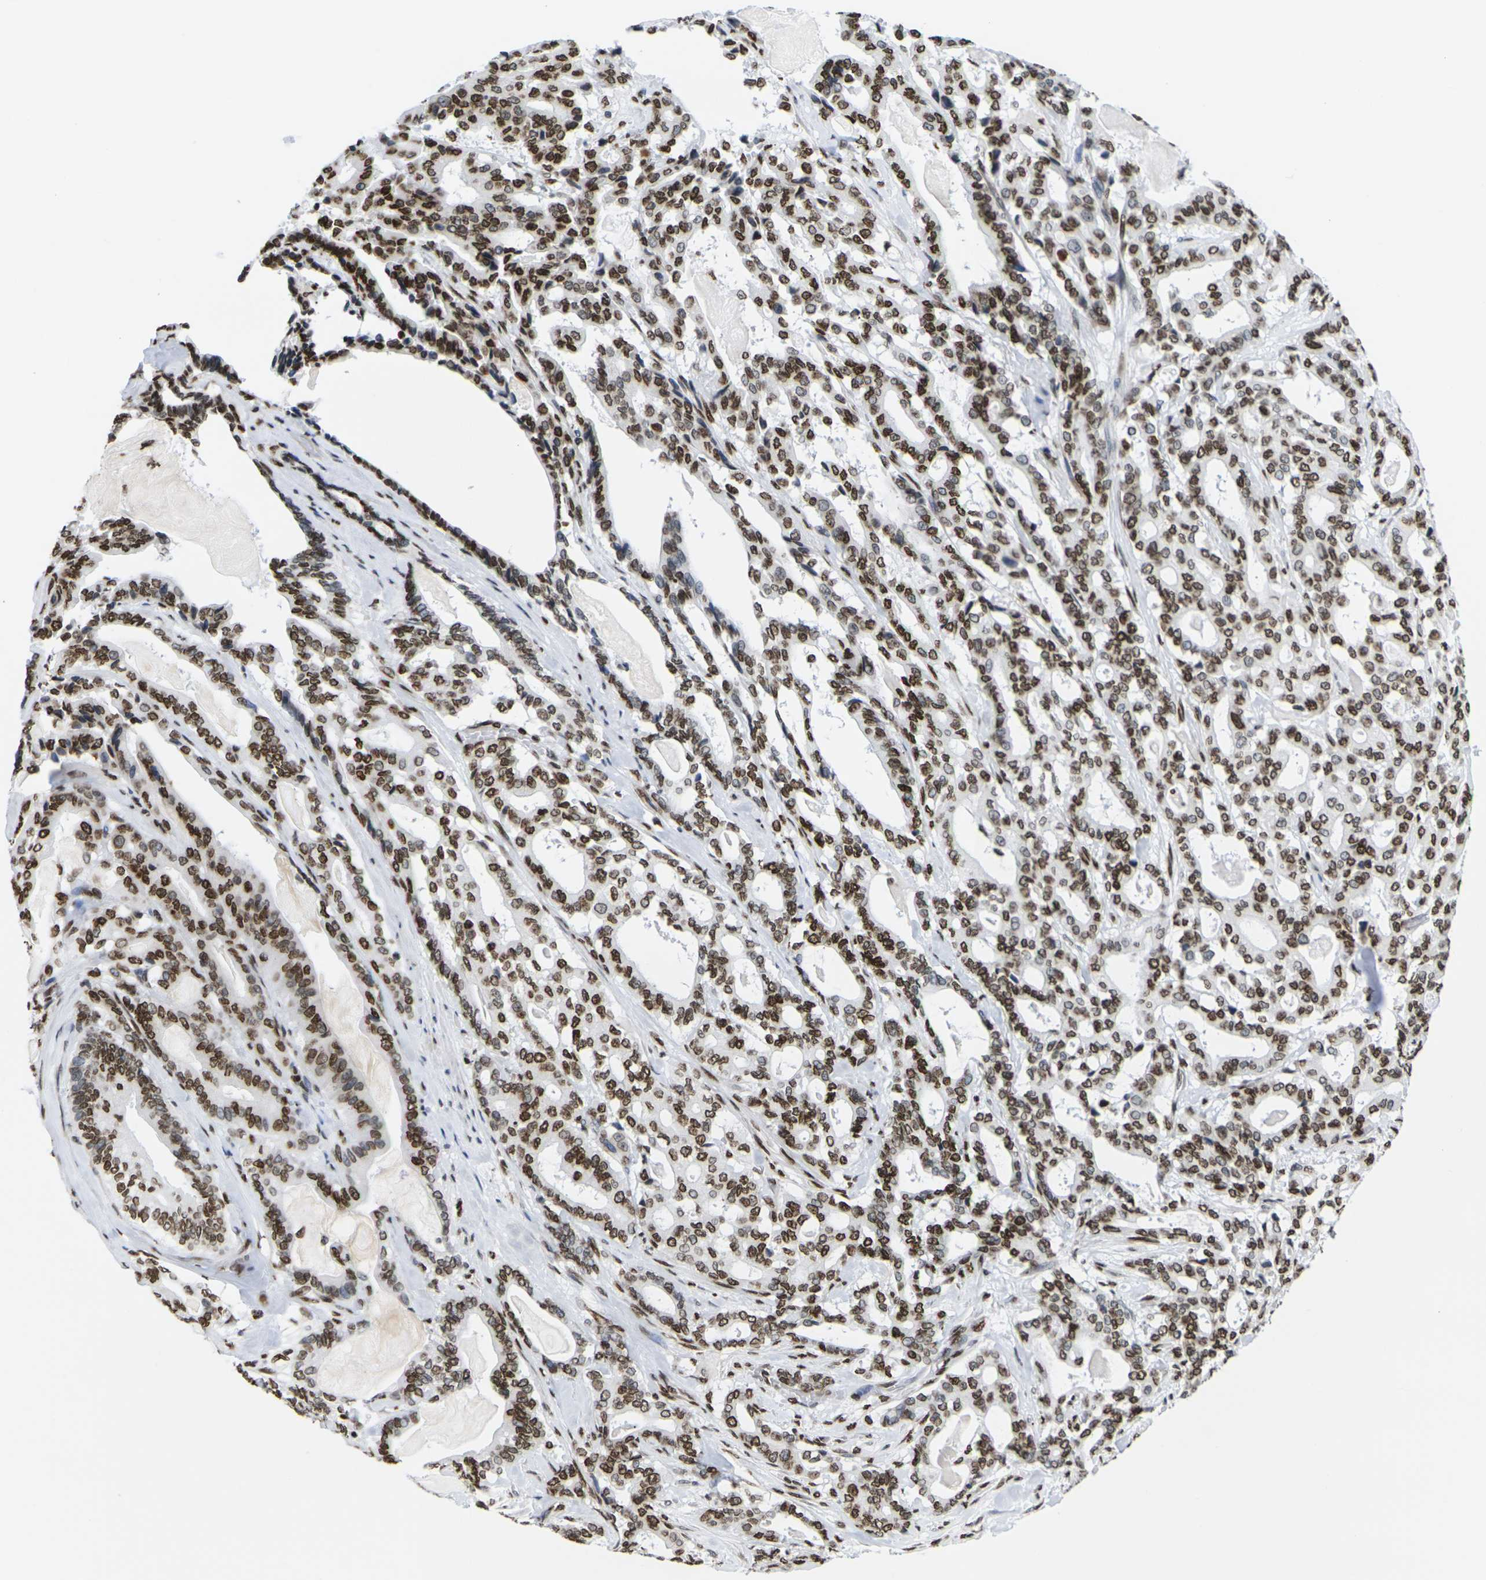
{"staining": {"intensity": "strong", "quantity": ">75%", "location": "cytoplasmic/membranous,nuclear"}, "tissue": "pancreatic cancer", "cell_type": "Tumor cells", "image_type": "cancer", "snomed": [{"axis": "morphology", "description": "Adenocarcinoma, NOS"}, {"axis": "topography", "description": "Pancreas"}], "caption": "Adenocarcinoma (pancreatic) stained for a protein (brown) reveals strong cytoplasmic/membranous and nuclear positive staining in about >75% of tumor cells.", "gene": "H2AC21", "patient": {"sex": "male", "age": 63}}